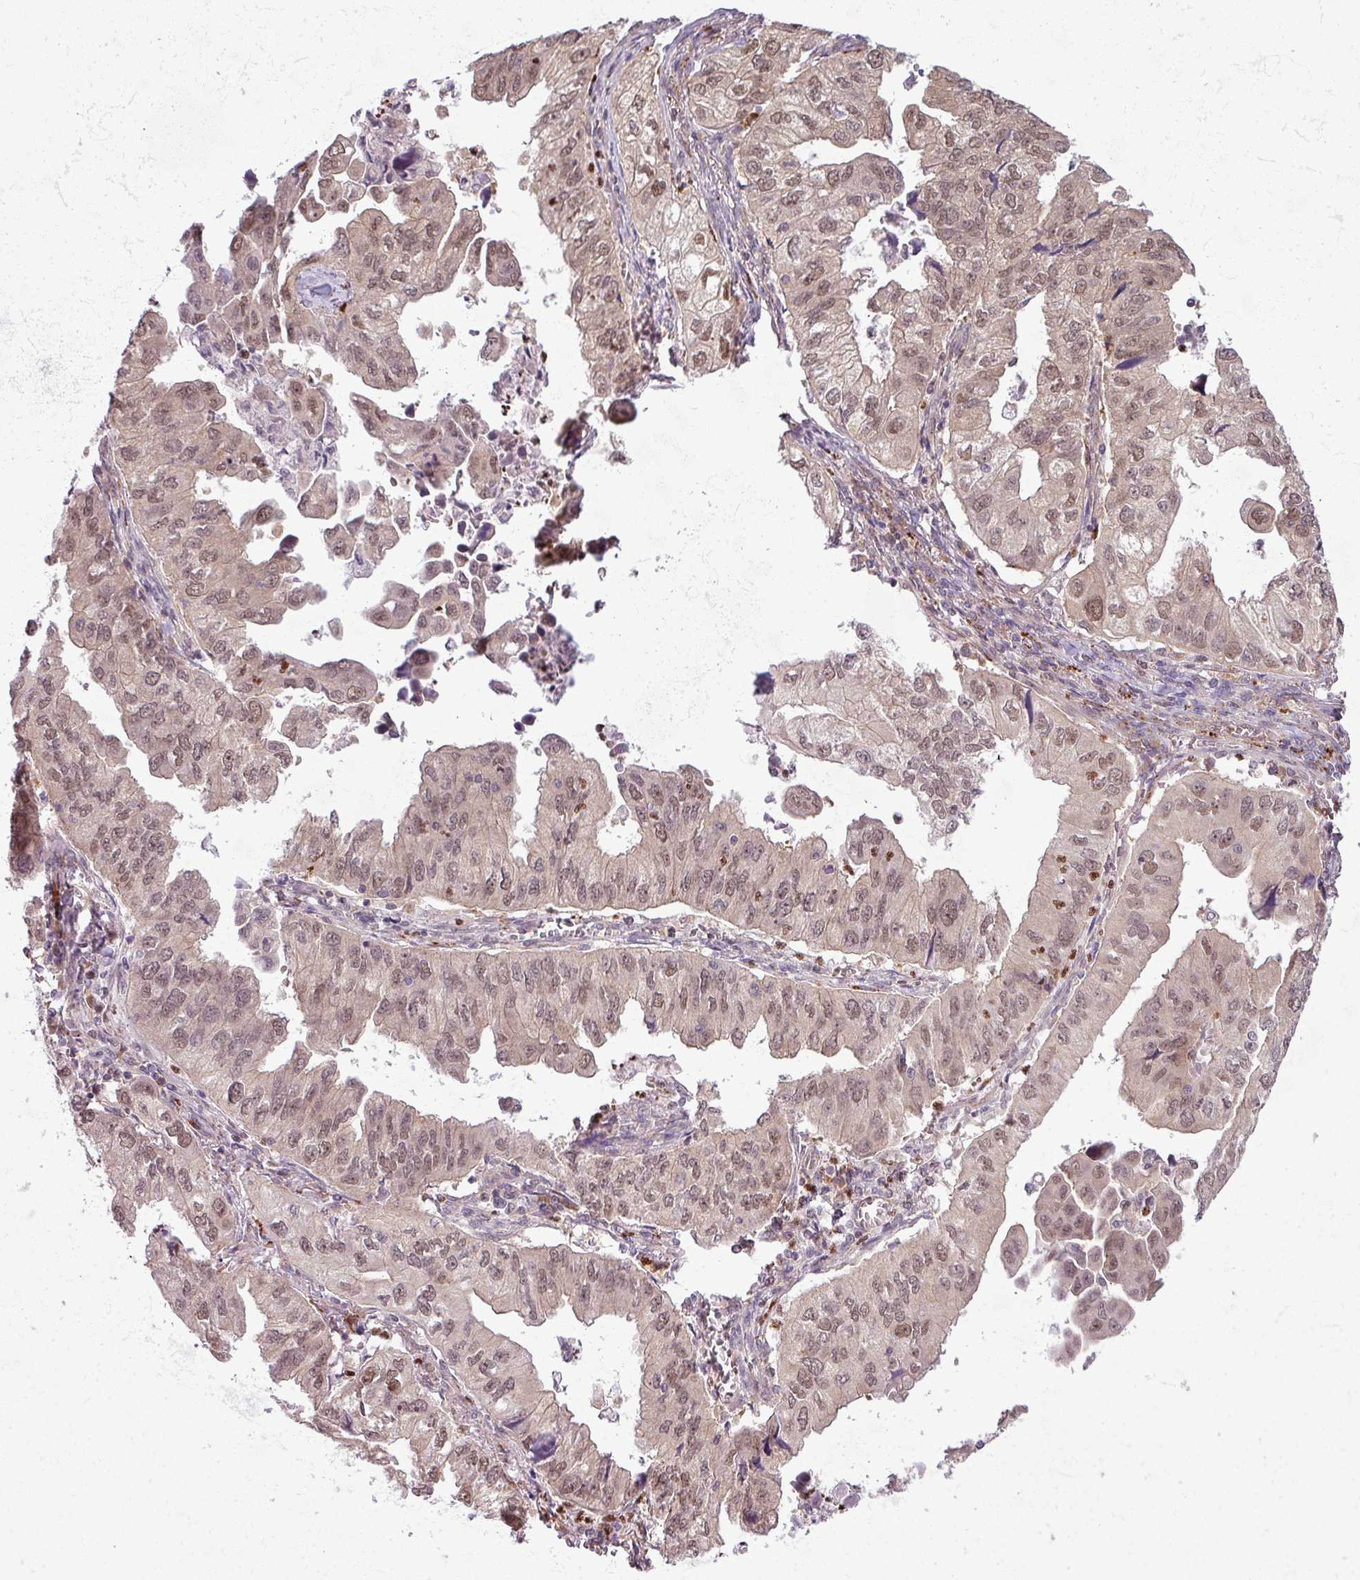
{"staining": {"intensity": "weak", "quantity": ">75%", "location": "nuclear"}, "tissue": "lung cancer", "cell_type": "Tumor cells", "image_type": "cancer", "snomed": [{"axis": "morphology", "description": "Adenocarcinoma, NOS"}, {"axis": "topography", "description": "Lung"}], "caption": "Lung cancer (adenocarcinoma) tissue shows weak nuclear staining in approximately >75% of tumor cells, visualized by immunohistochemistry.", "gene": "CCDC144A", "patient": {"sex": "male", "age": 48}}